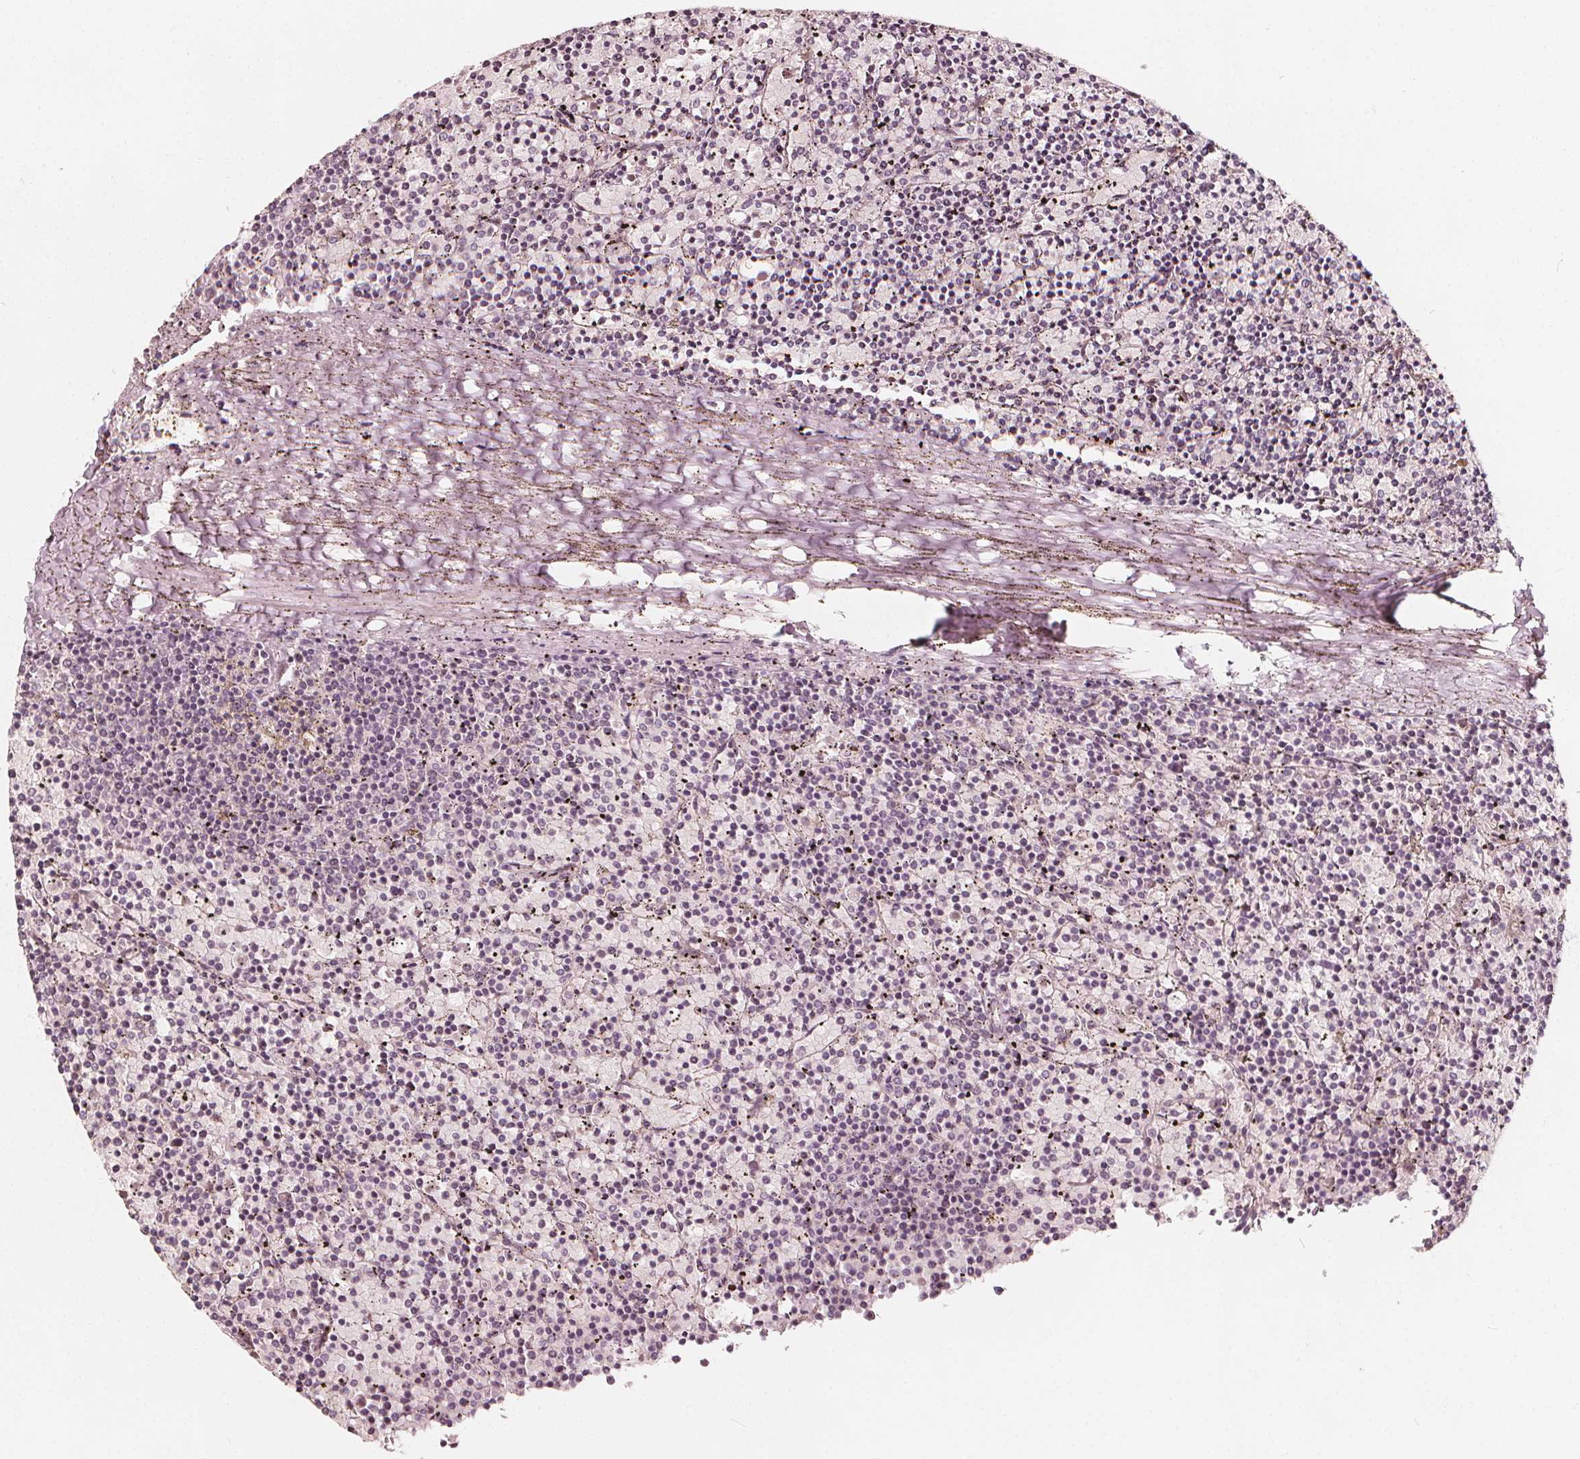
{"staining": {"intensity": "negative", "quantity": "none", "location": "none"}, "tissue": "lymphoma", "cell_type": "Tumor cells", "image_type": "cancer", "snomed": [{"axis": "morphology", "description": "Malignant lymphoma, non-Hodgkin's type, Low grade"}, {"axis": "topography", "description": "Spleen"}], "caption": "Malignant lymphoma, non-Hodgkin's type (low-grade) stained for a protein using immunohistochemistry reveals no expression tumor cells.", "gene": "NPC1L1", "patient": {"sex": "female", "age": 77}}